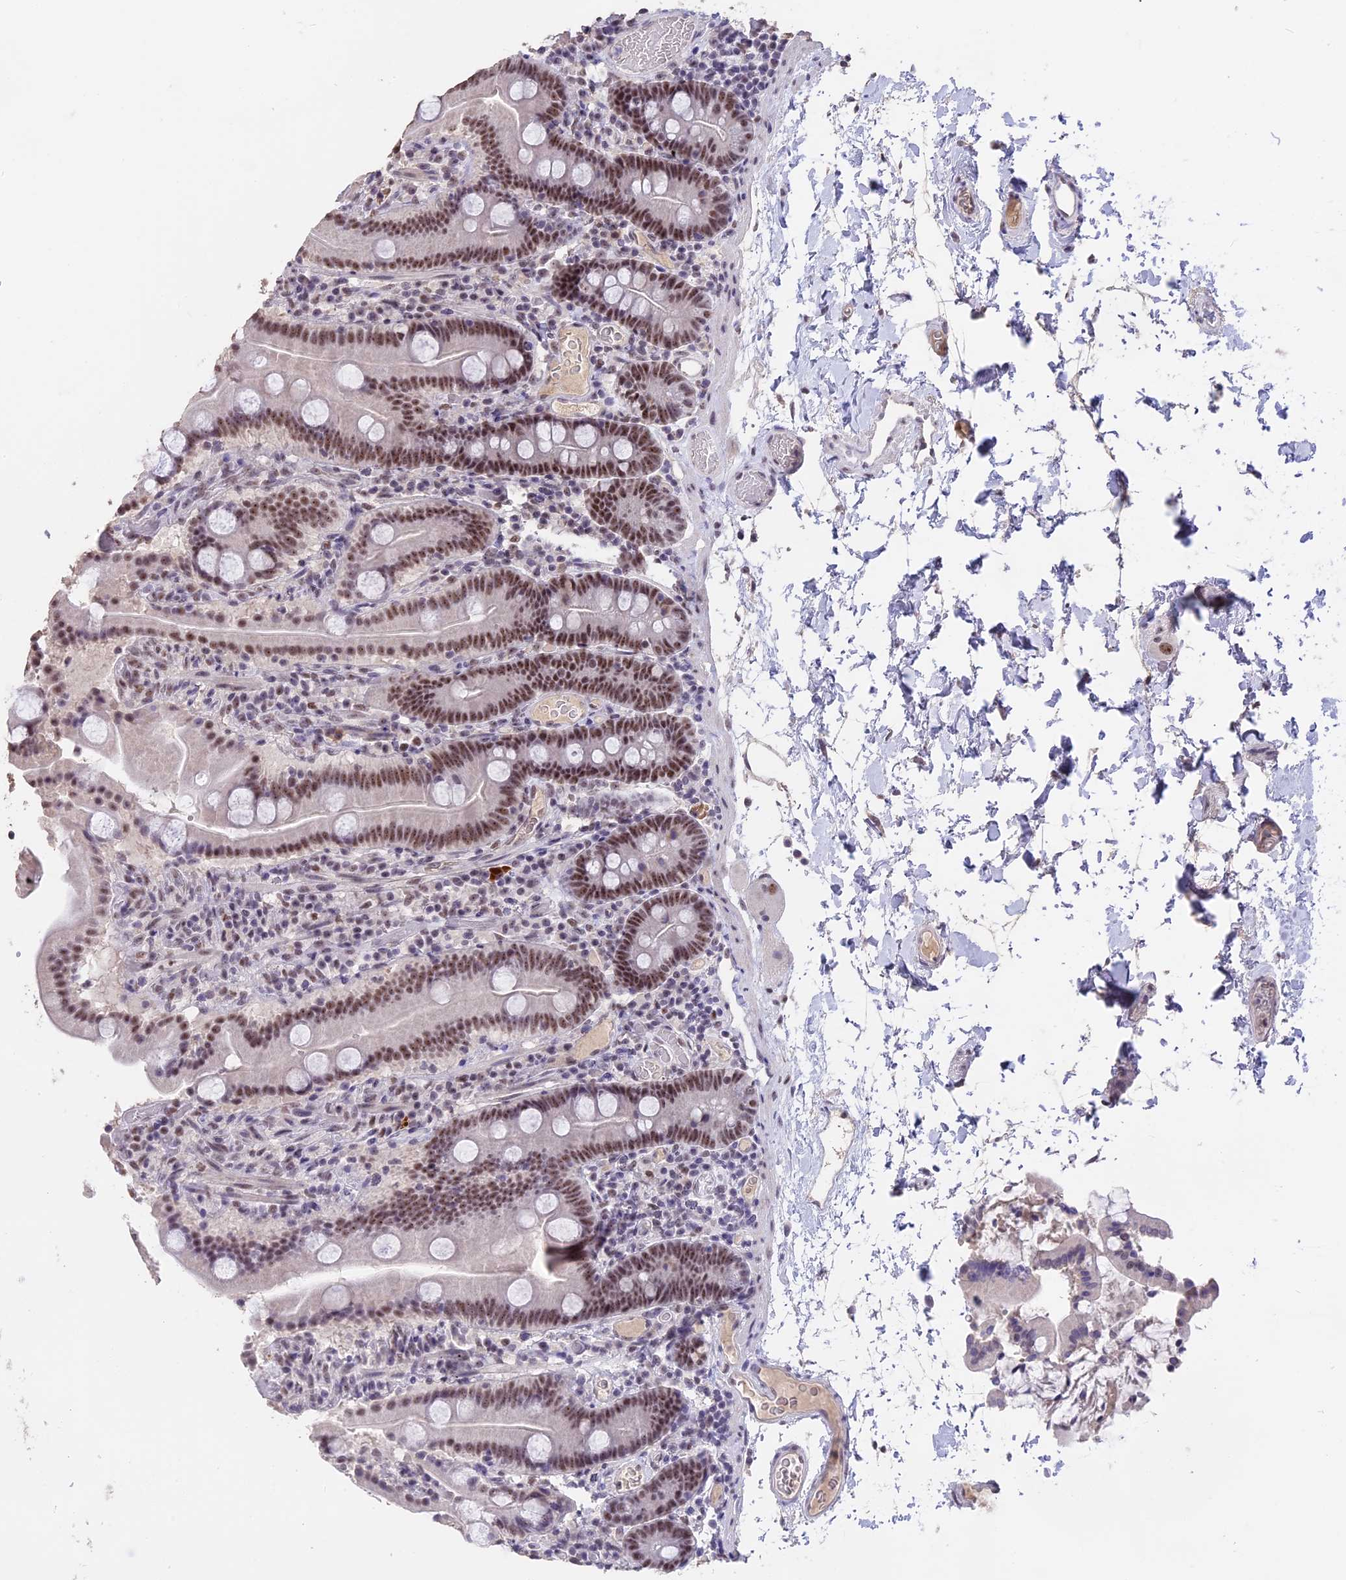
{"staining": {"intensity": "moderate", "quantity": ">75%", "location": "nuclear"}, "tissue": "duodenum", "cell_type": "Glandular cells", "image_type": "normal", "snomed": [{"axis": "morphology", "description": "Normal tissue, NOS"}, {"axis": "topography", "description": "Duodenum"}], "caption": "Immunohistochemistry (DAB) staining of unremarkable duodenum demonstrates moderate nuclear protein positivity in approximately >75% of glandular cells. The protein of interest is stained brown, and the nuclei are stained in blue (DAB (3,3'-diaminobenzidine) IHC with brightfield microscopy, high magnification).", "gene": "SETD2", "patient": {"sex": "male", "age": 55}}